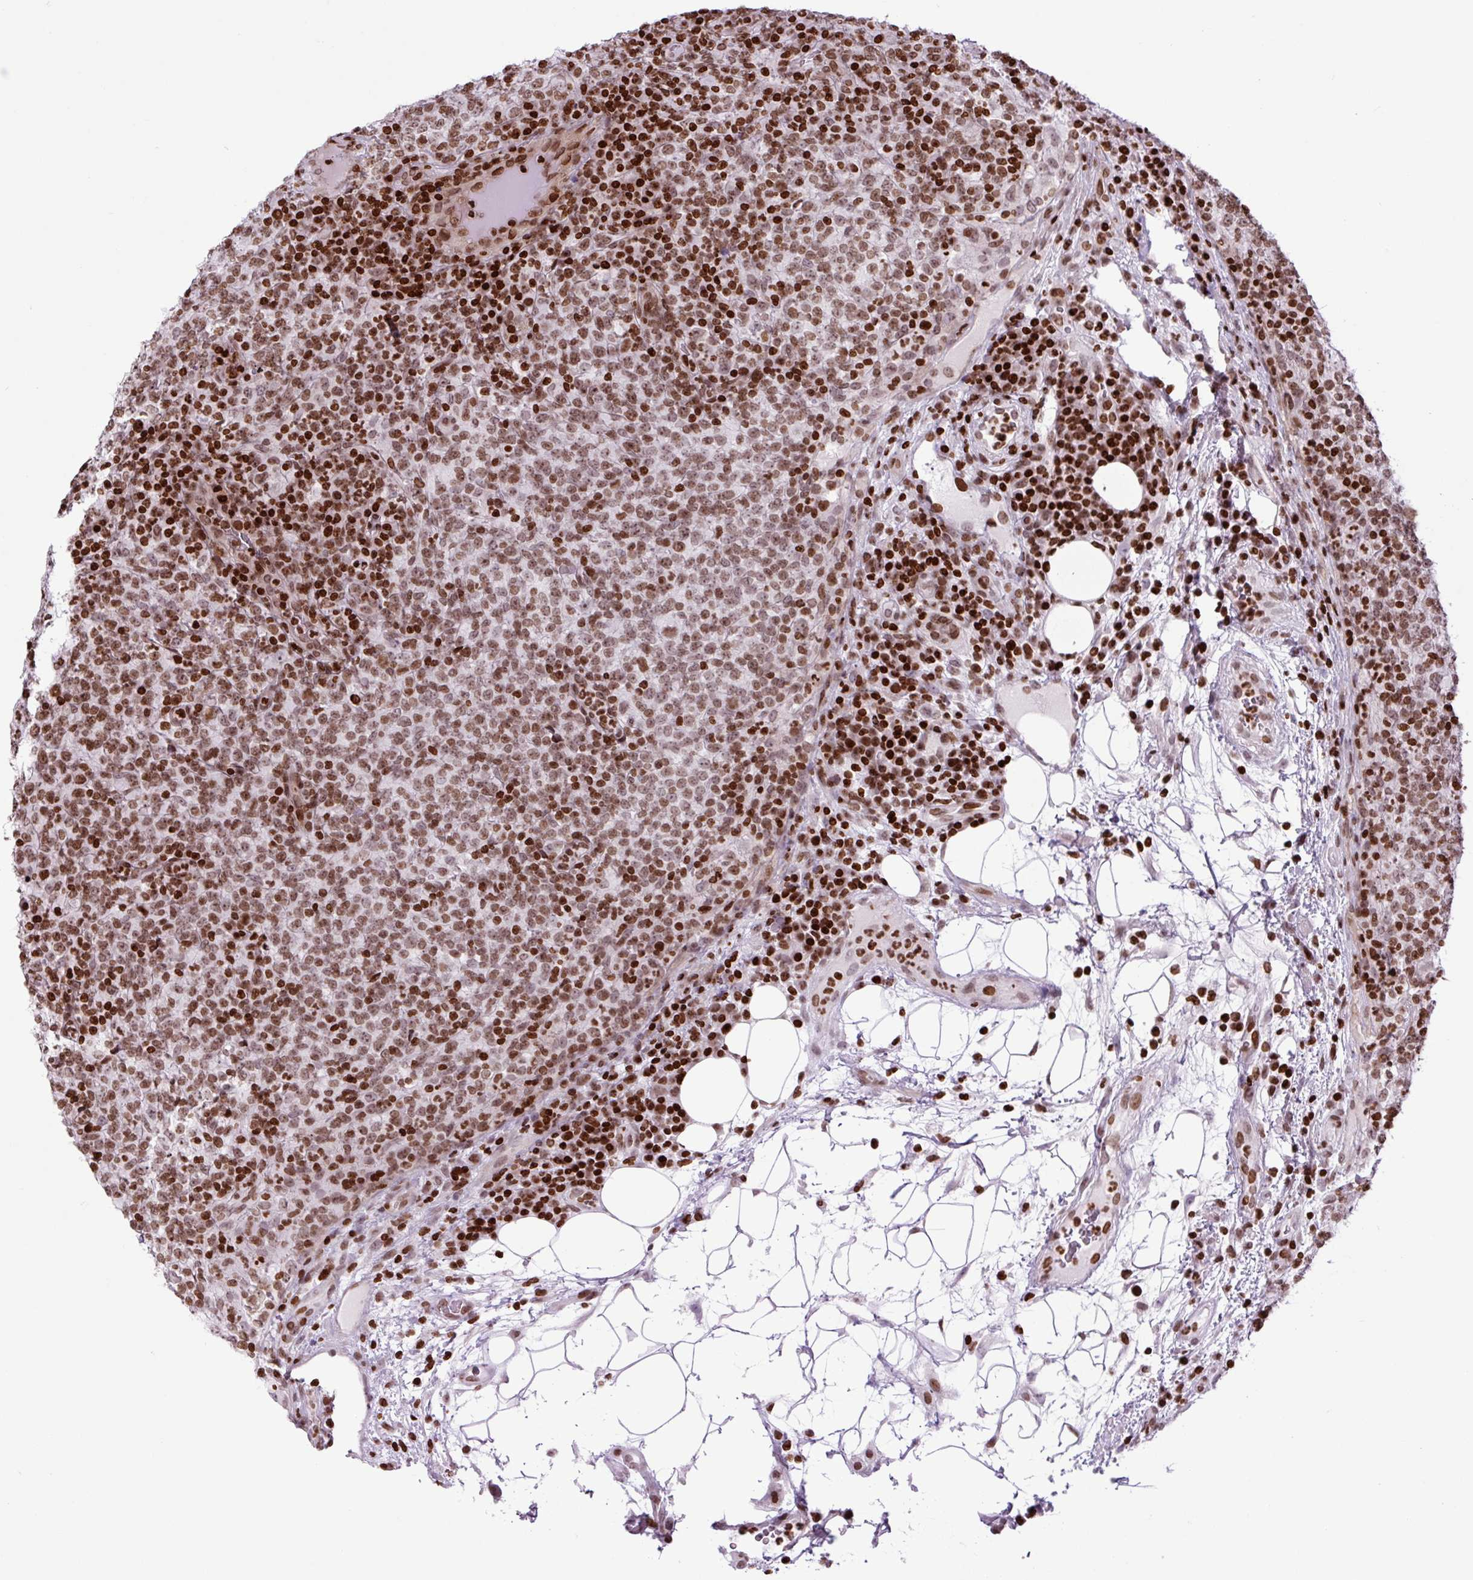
{"staining": {"intensity": "strong", "quantity": ">75%", "location": "nuclear"}, "tissue": "lymphoma", "cell_type": "Tumor cells", "image_type": "cancer", "snomed": [{"axis": "morphology", "description": "Malignant lymphoma, non-Hodgkin's type, High grade"}, {"axis": "topography", "description": "Lymph node"}], "caption": "Immunohistochemistry (IHC) of malignant lymphoma, non-Hodgkin's type (high-grade) exhibits high levels of strong nuclear expression in about >75% of tumor cells.", "gene": "H1-3", "patient": {"sex": "male", "age": 54}}